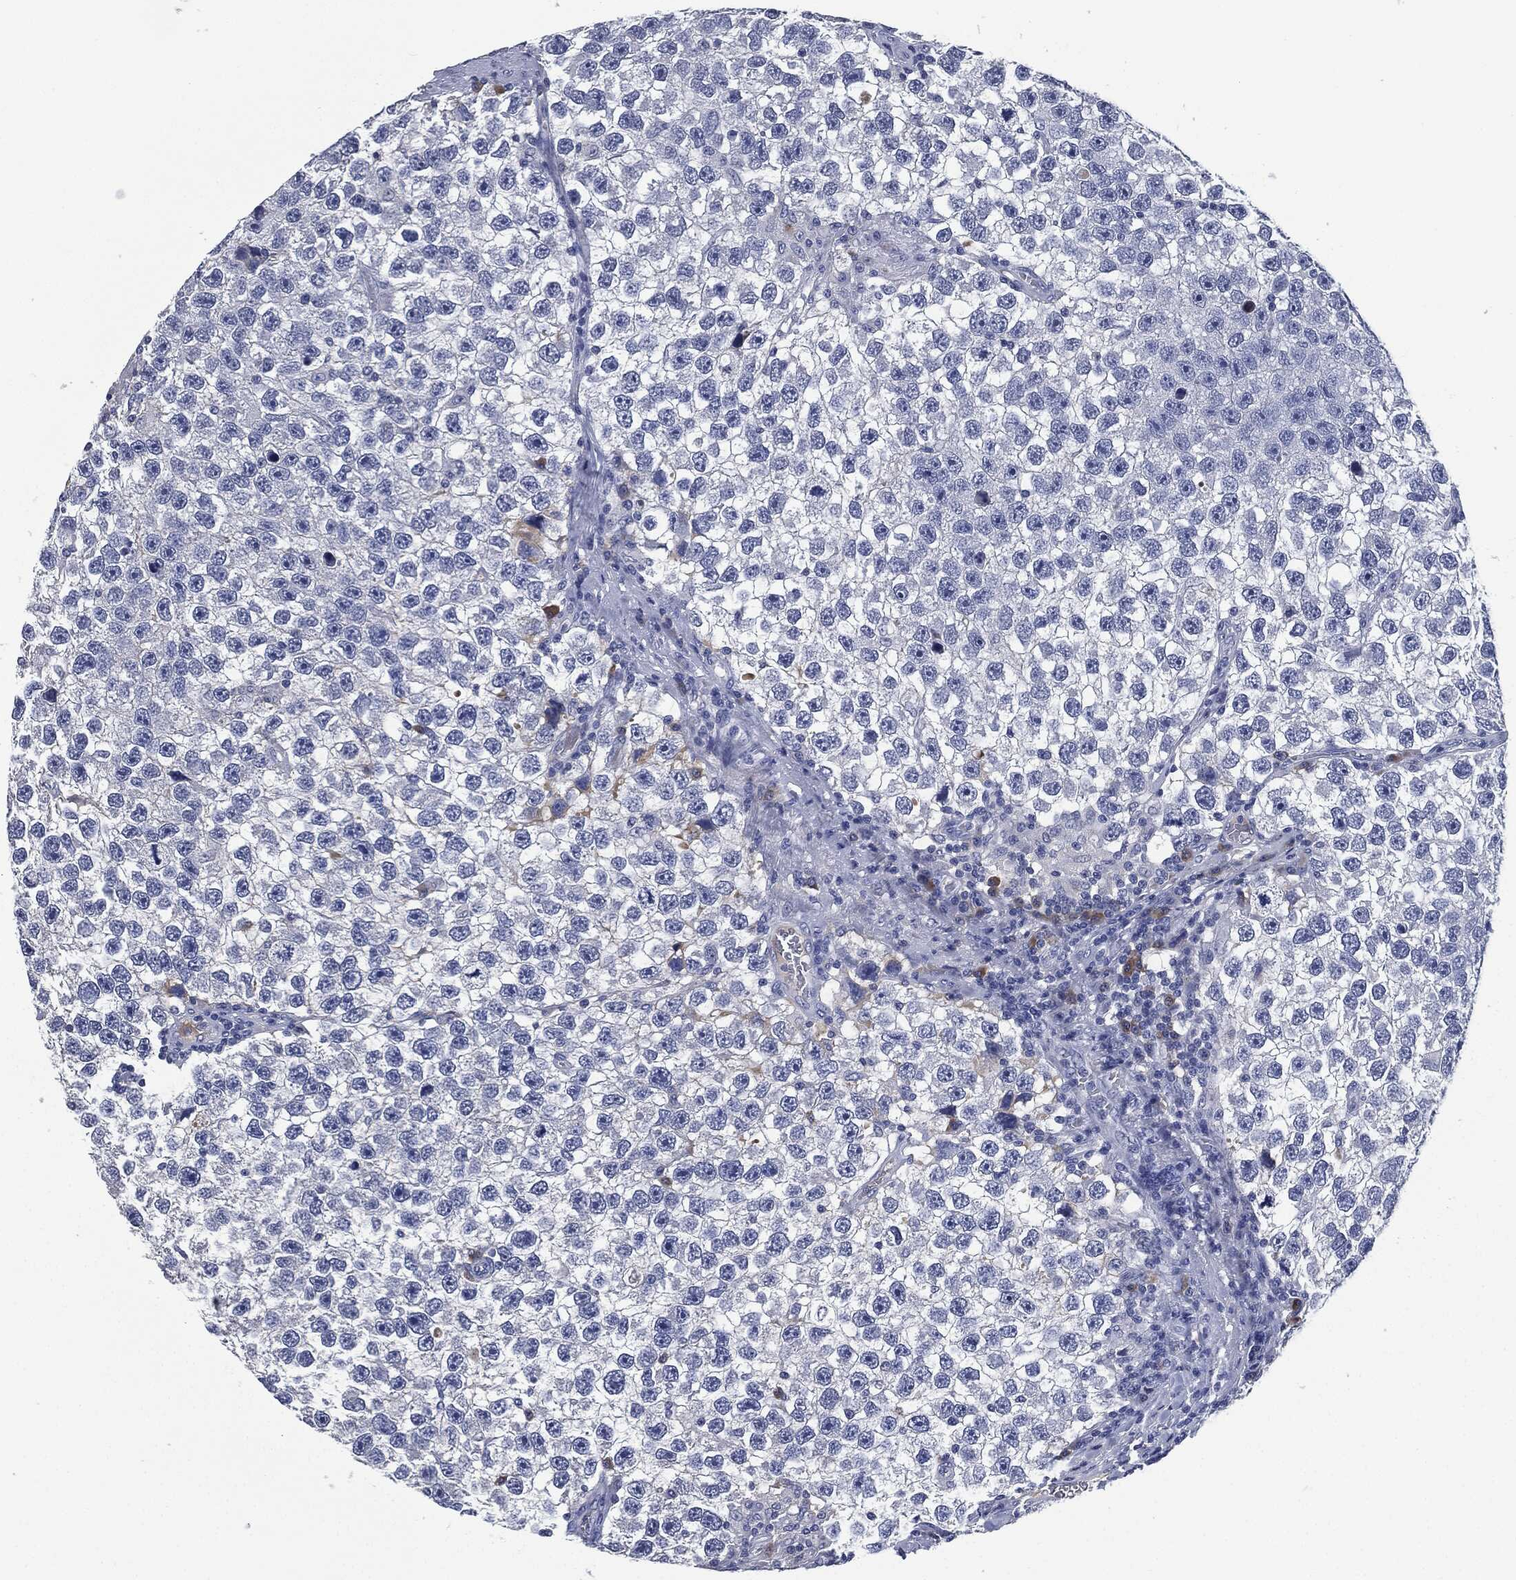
{"staining": {"intensity": "negative", "quantity": "none", "location": "none"}, "tissue": "testis cancer", "cell_type": "Tumor cells", "image_type": "cancer", "snomed": [{"axis": "morphology", "description": "Seminoma, NOS"}, {"axis": "topography", "description": "Testis"}], "caption": "Testis seminoma was stained to show a protein in brown. There is no significant positivity in tumor cells.", "gene": "SIGLEC7", "patient": {"sex": "male", "age": 26}}